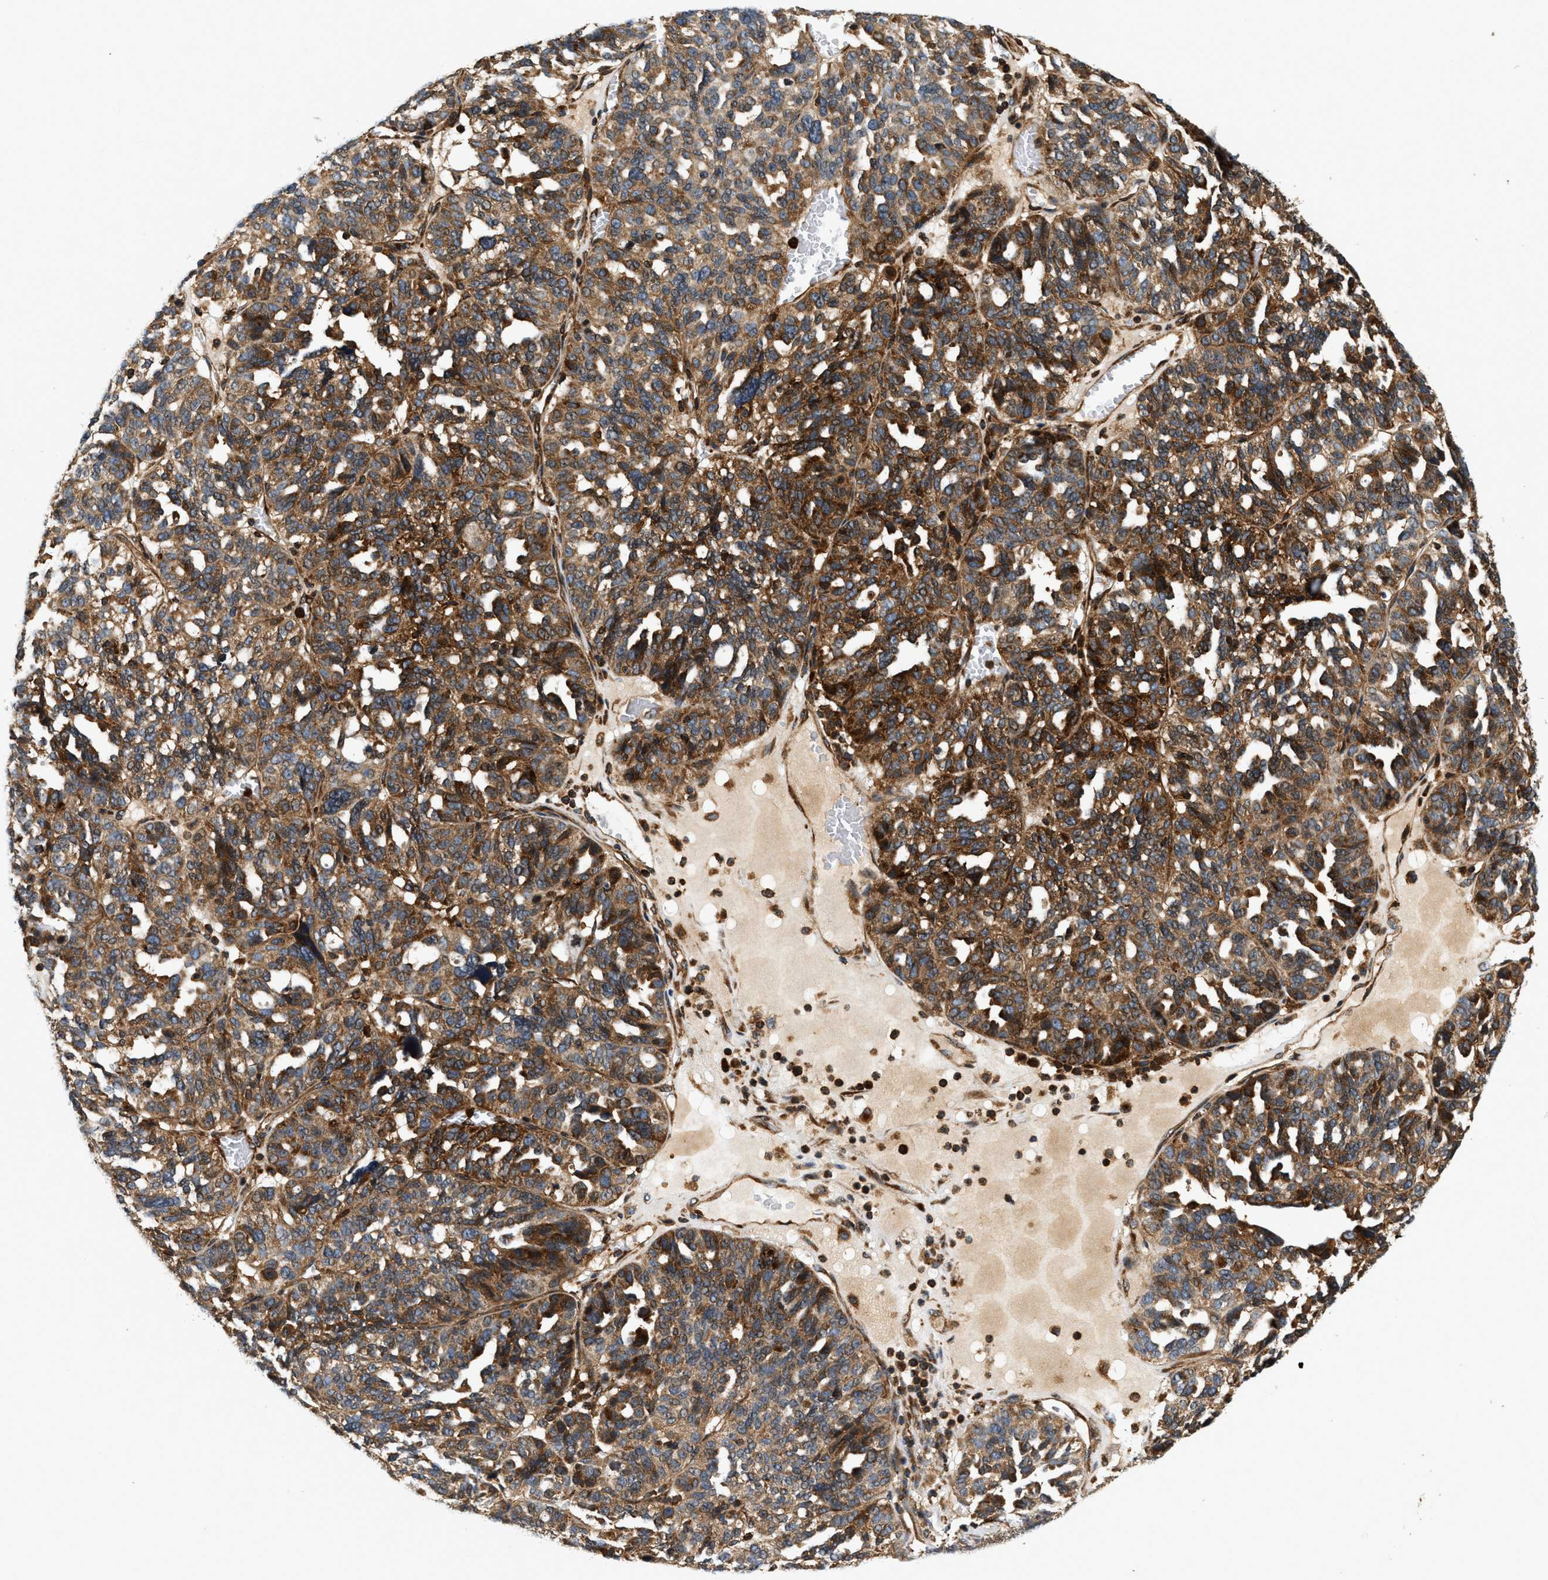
{"staining": {"intensity": "strong", "quantity": ">75%", "location": "cytoplasmic/membranous"}, "tissue": "ovarian cancer", "cell_type": "Tumor cells", "image_type": "cancer", "snomed": [{"axis": "morphology", "description": "Cystadenocarcinoma, serous, NOS"}, {"axis": "topography", "description": "Ovary"}], "caption": "Brown immunohistochemical staining in serous cystadenocarcinoma (ovarian) shows strong cytoplasmic/membranous expression in approximately >75% of tumor cells. The staining was performed using DAB (3,3'-diaminobenzidine), with brown indicating positive protein expression. Nuclei are stained blue with hematoxylin.", "gene": "SAMD9", "patient": {"sex": "female", "age": 59}}